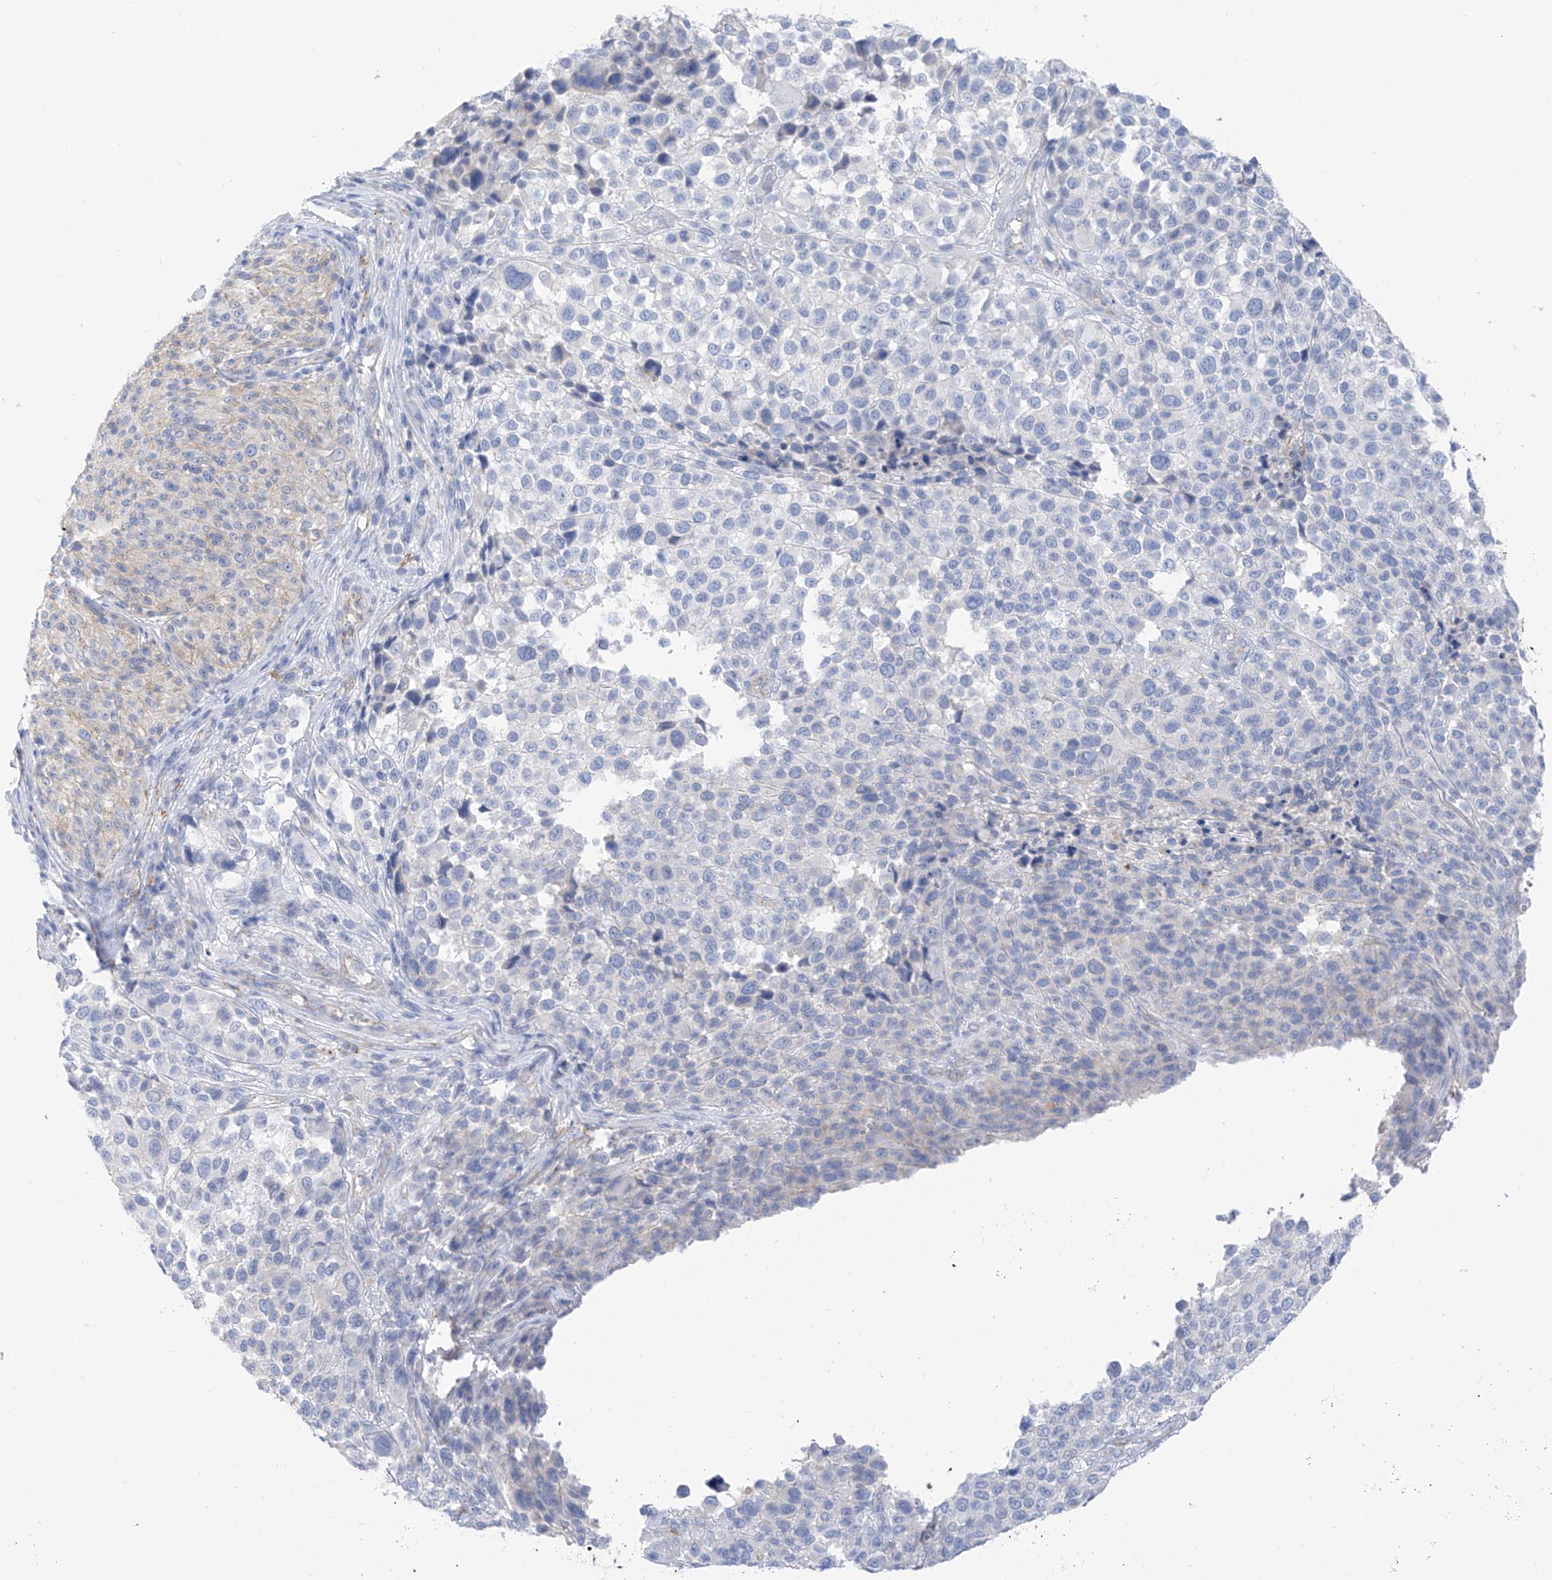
{"staining": {"intensity": "weak", "quantity": "<25%", "location": "cytoplasmic/membranous"}, "tissue": "melanoma", "cell_type": "Tumor cells", "image_type": "cancer", "snomed": [{"axis": "morphology", "description": "Malignant melanoma, NOS"}, {"axis": "topography", "description": "Skin of trunk"}], "caption": "This is an IHC image of malignant melanoma. There is no positivity in tumor cells.", "gene": "ITGA9", "patient": {"sex": "male", "age": 71}}